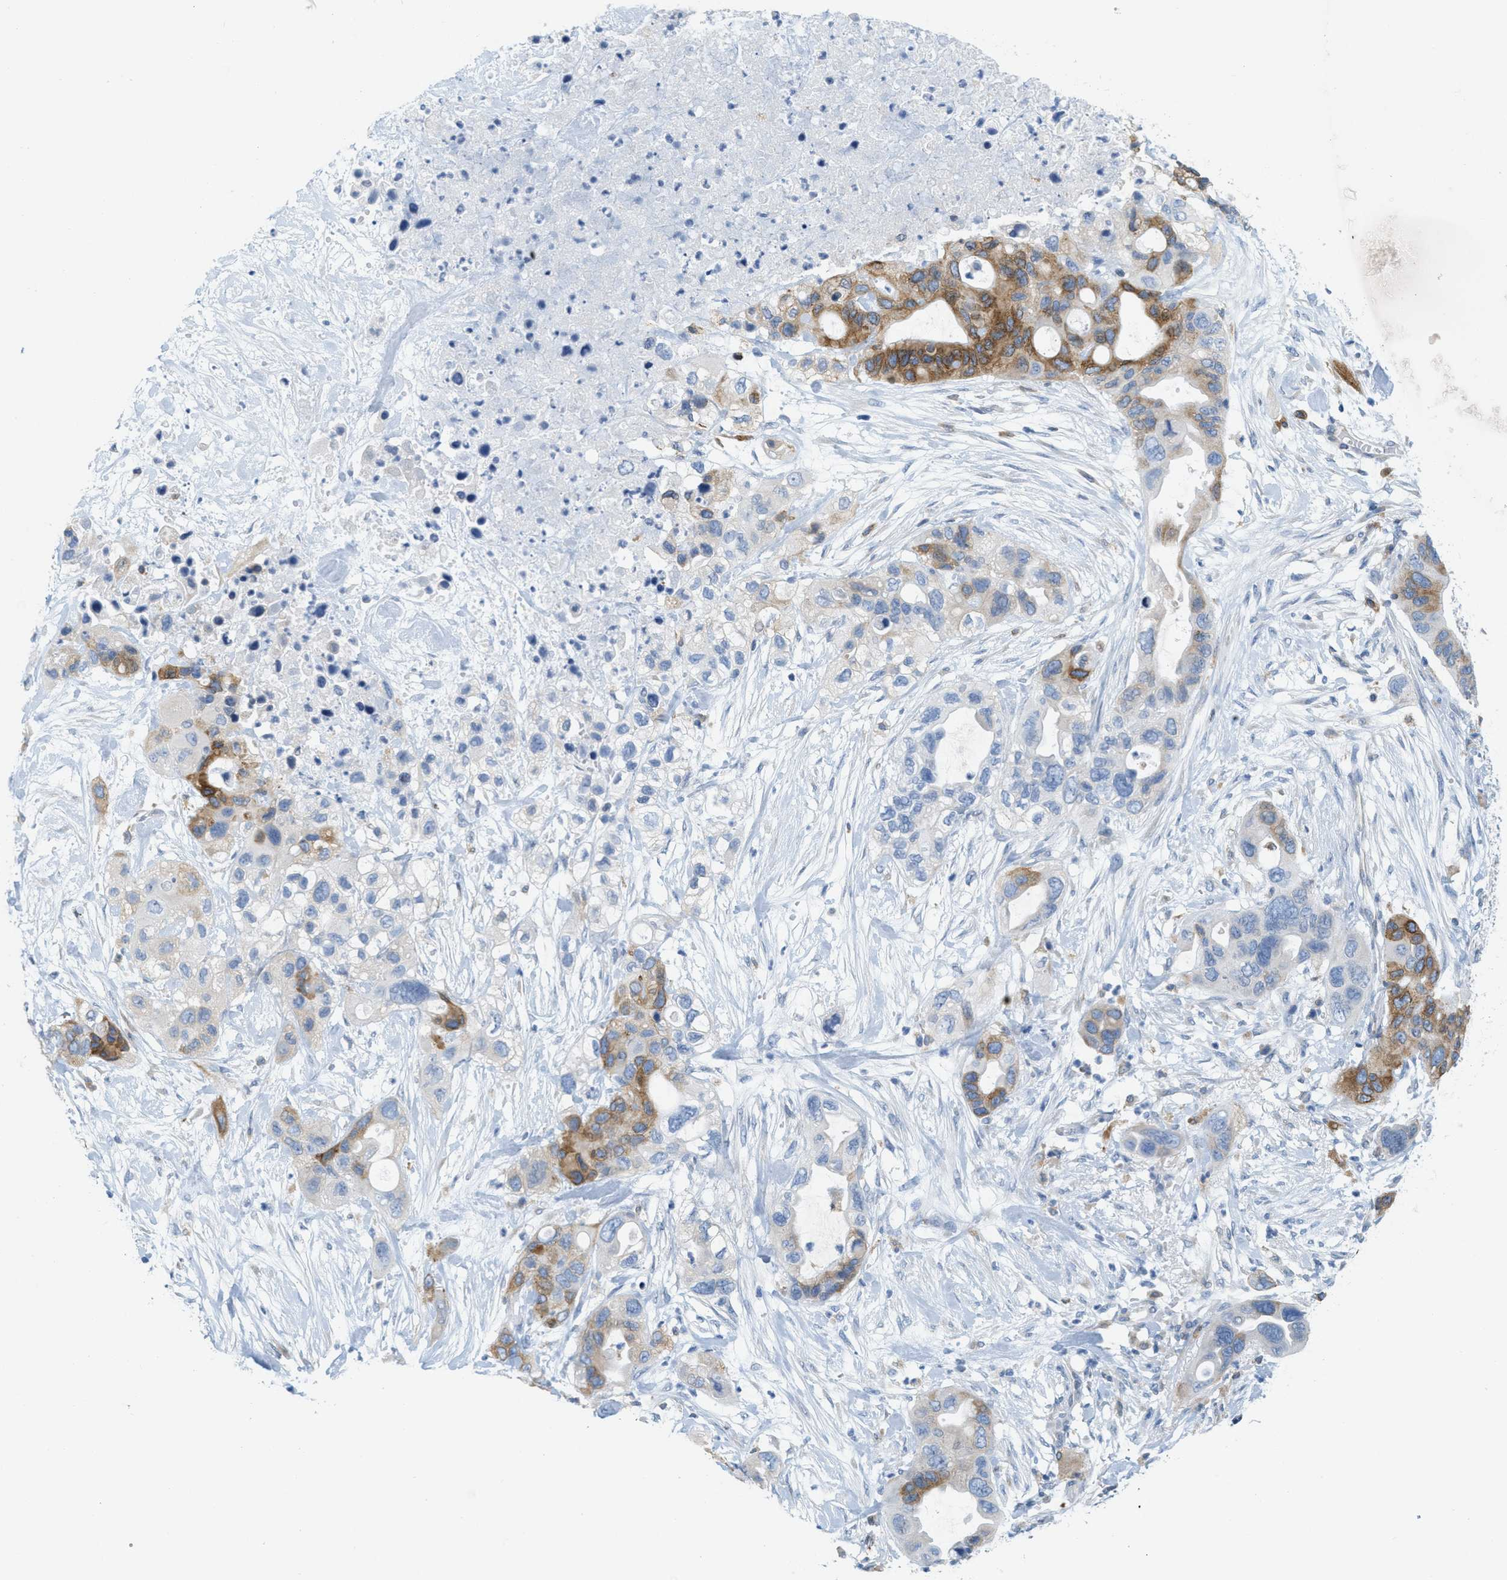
{"staining": {"intensity": "moderate", "quantity": ">75%", "location": "cytoplasmic/membranous"}, "tissue": "pancreatic cancer", "cell_type": "Tumor cells", "image_type": "cancer", "snomed": [{"axis": "morphology", "description": "Adenocarcinoma, NOS"}, {"axis": "topography", "description": "Pancreas"}], "caption": "Pancreatic cancer stained with a protein marker reveals moderate staining in tumor cells.", "gene": "TEX264", "patient": {"sex": "female", "age": 71}}